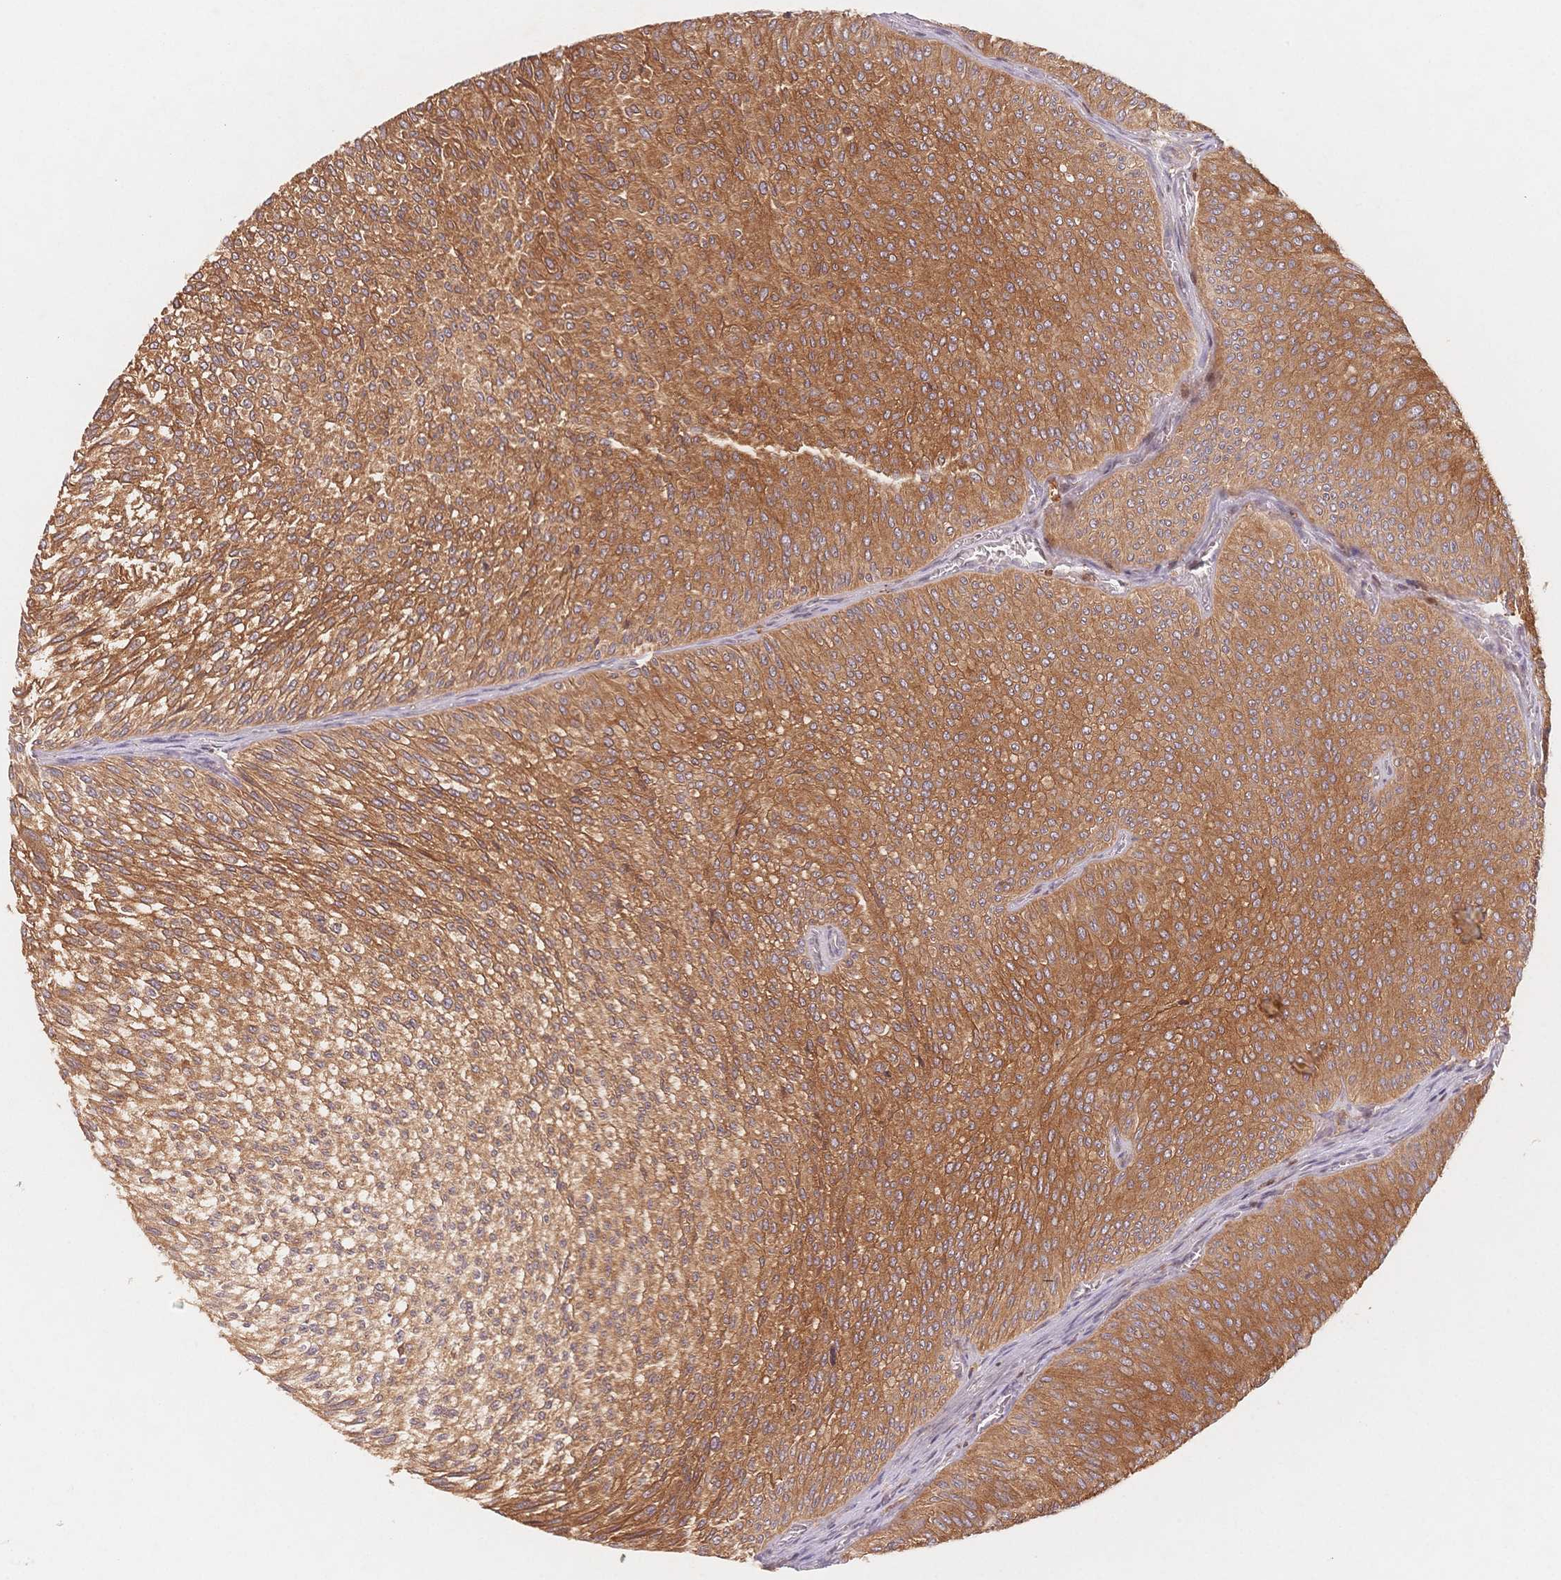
{"staining": {"intensity": "moderate", "quantity": ">75%", "location": "cytoplasmic/membranous"}, "tissue": "urothelial cancer", "cell_type": "Tumor cells", "image_type": "cancer", "snomed": [{"axis": "morphology", "description": "Urothelial carcinoma, Low grade"}, {"axis": "topography", "description": "Urinary bladder"}], "caption": "This histopathology image exhibits immunohistochemistry (IHC) staining of urothelial carcinoma (low-grade), with medium moderate cytoplasmic/membranous expression in approximately >75% of tumor cells.", "gene": "C12orf75", "patient": {"sex": "male", "age": 91}}